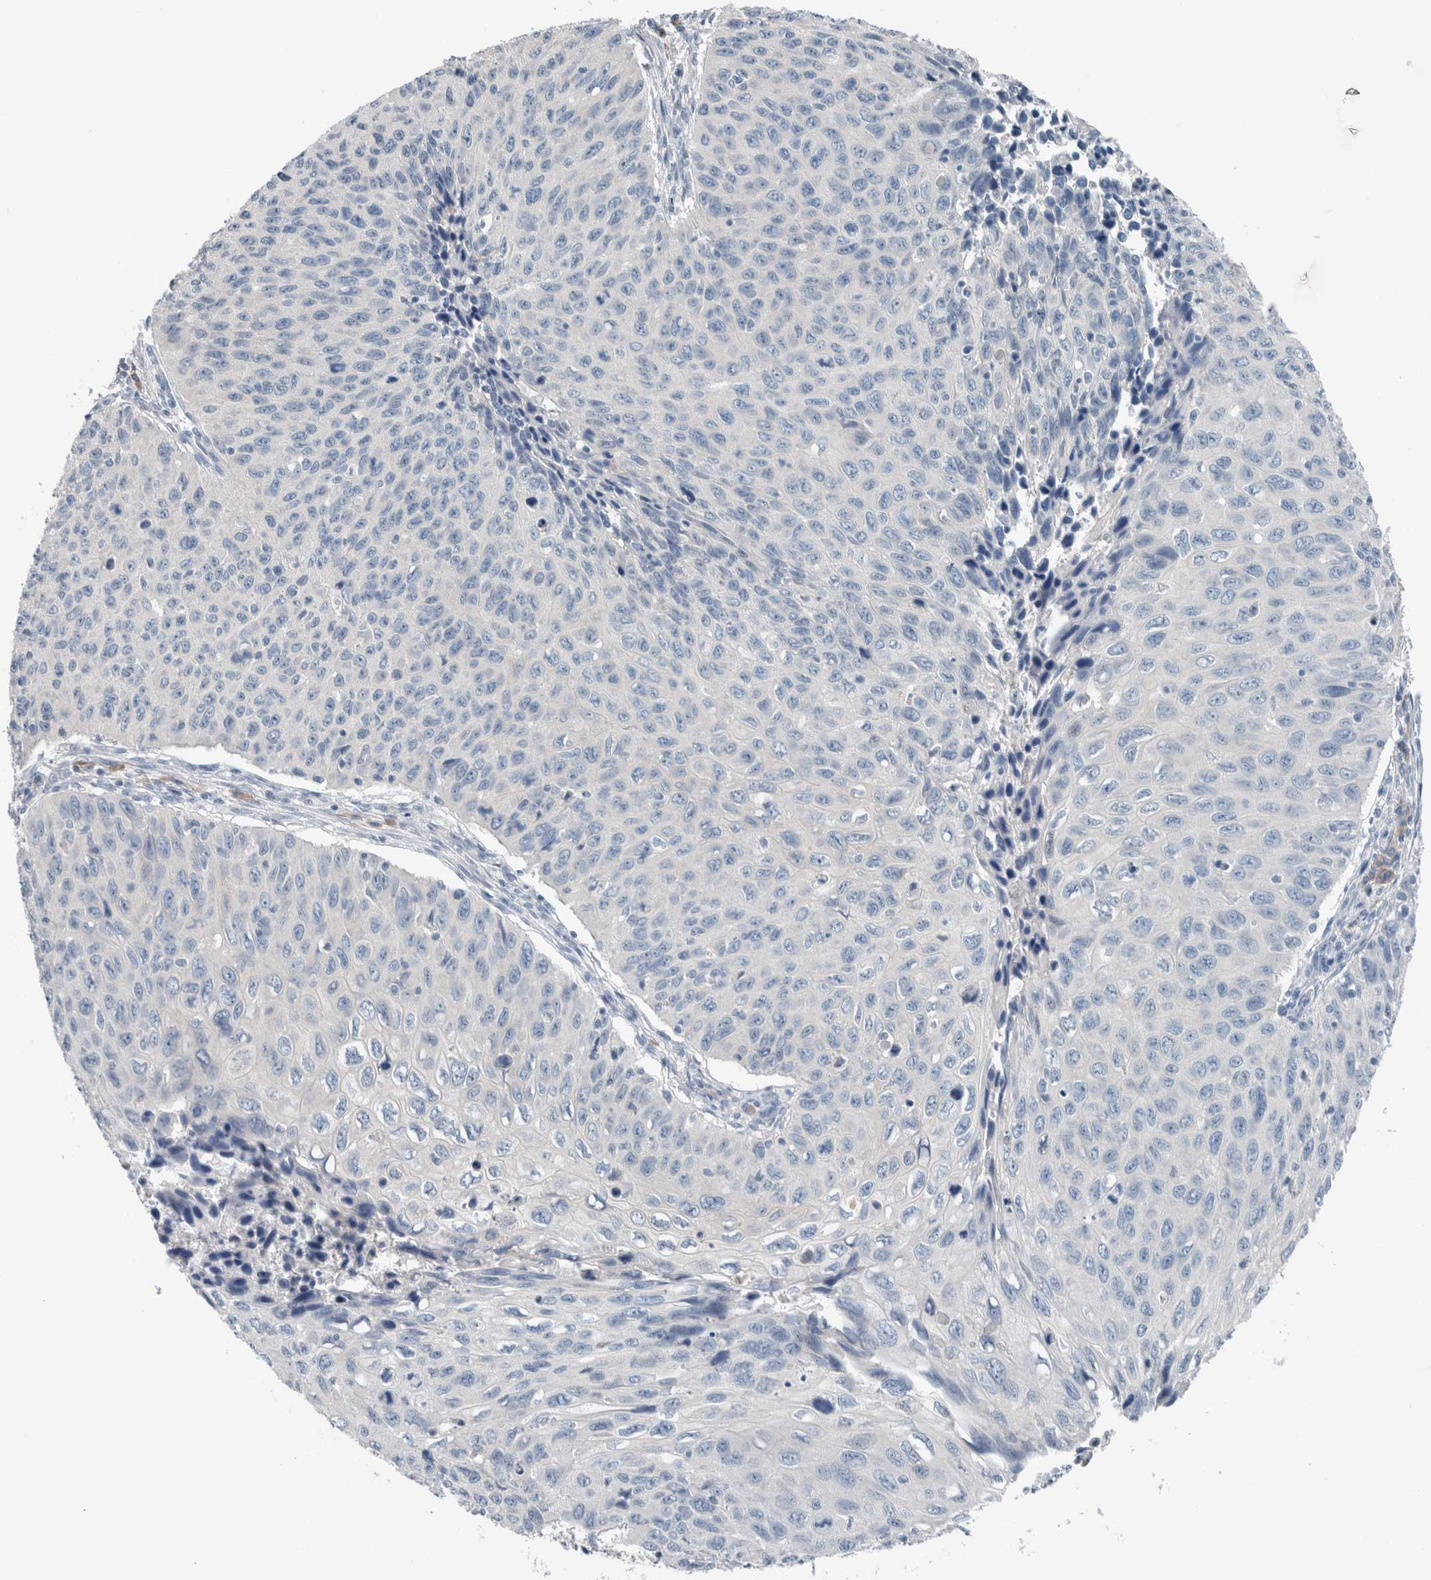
{"staining": {"intensity": "negative", "quantity": "none", "location": "none"}, "tissue": "cervical cancer", "cell_type": "Tumor cells", "image_type": "cancer", "snomed": [{"axis": "morphology", "description": "Squamous cell carcinoma, NOS"}, {"axis": "topography", "description": "Cervix"}], "caption": "An immunohistochemistry histopathology image of squamous cell carcinoma (cervical) is shown. There is no staining in tumor cells of squamous cell carcinoma (cervical). (DAB (3,3'-diaminobenzidine) IHC with hematoxylin counter stain).", "gene": "DUOX1", "patient": {"sex": "female", "age": 53}}